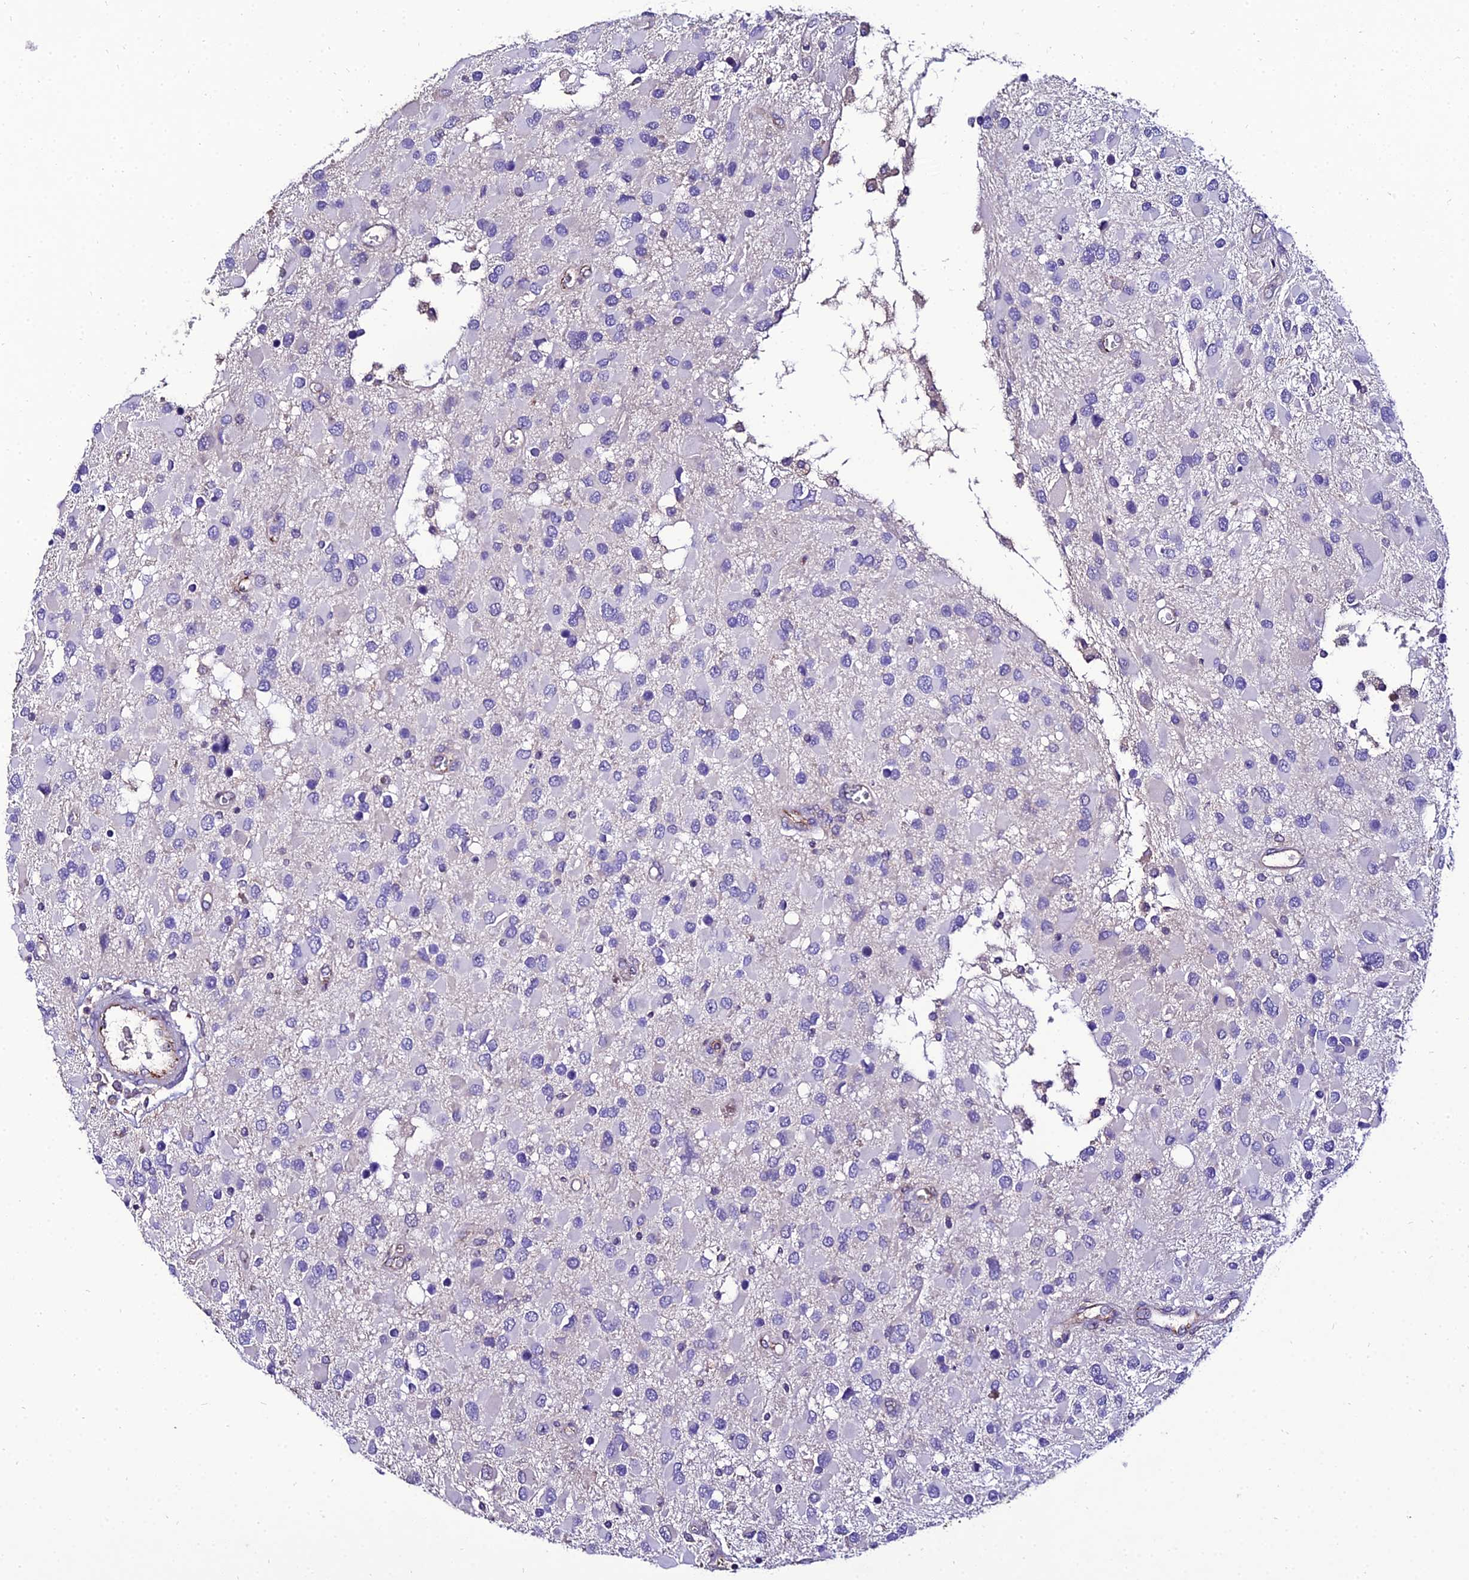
{"staining": {"intensity": "negative", "quantity": "none", "location": "none"}, "tissue": "glioma", "cell_type": "Tumor cells", "image_type": "cancer", "snomed": [{"axis": "morphology", "description": "Glioma, malignant, High grade"}, {"axis": "topography", "description": "Brain"}], "caption": "An IHC image of malignant glioma (high-grade) is shown. There is no staining in tumor cells of malignant glioma (high-grade).", "gene": "SHQ1", "patient": {"sex": "male", "age": 53}}